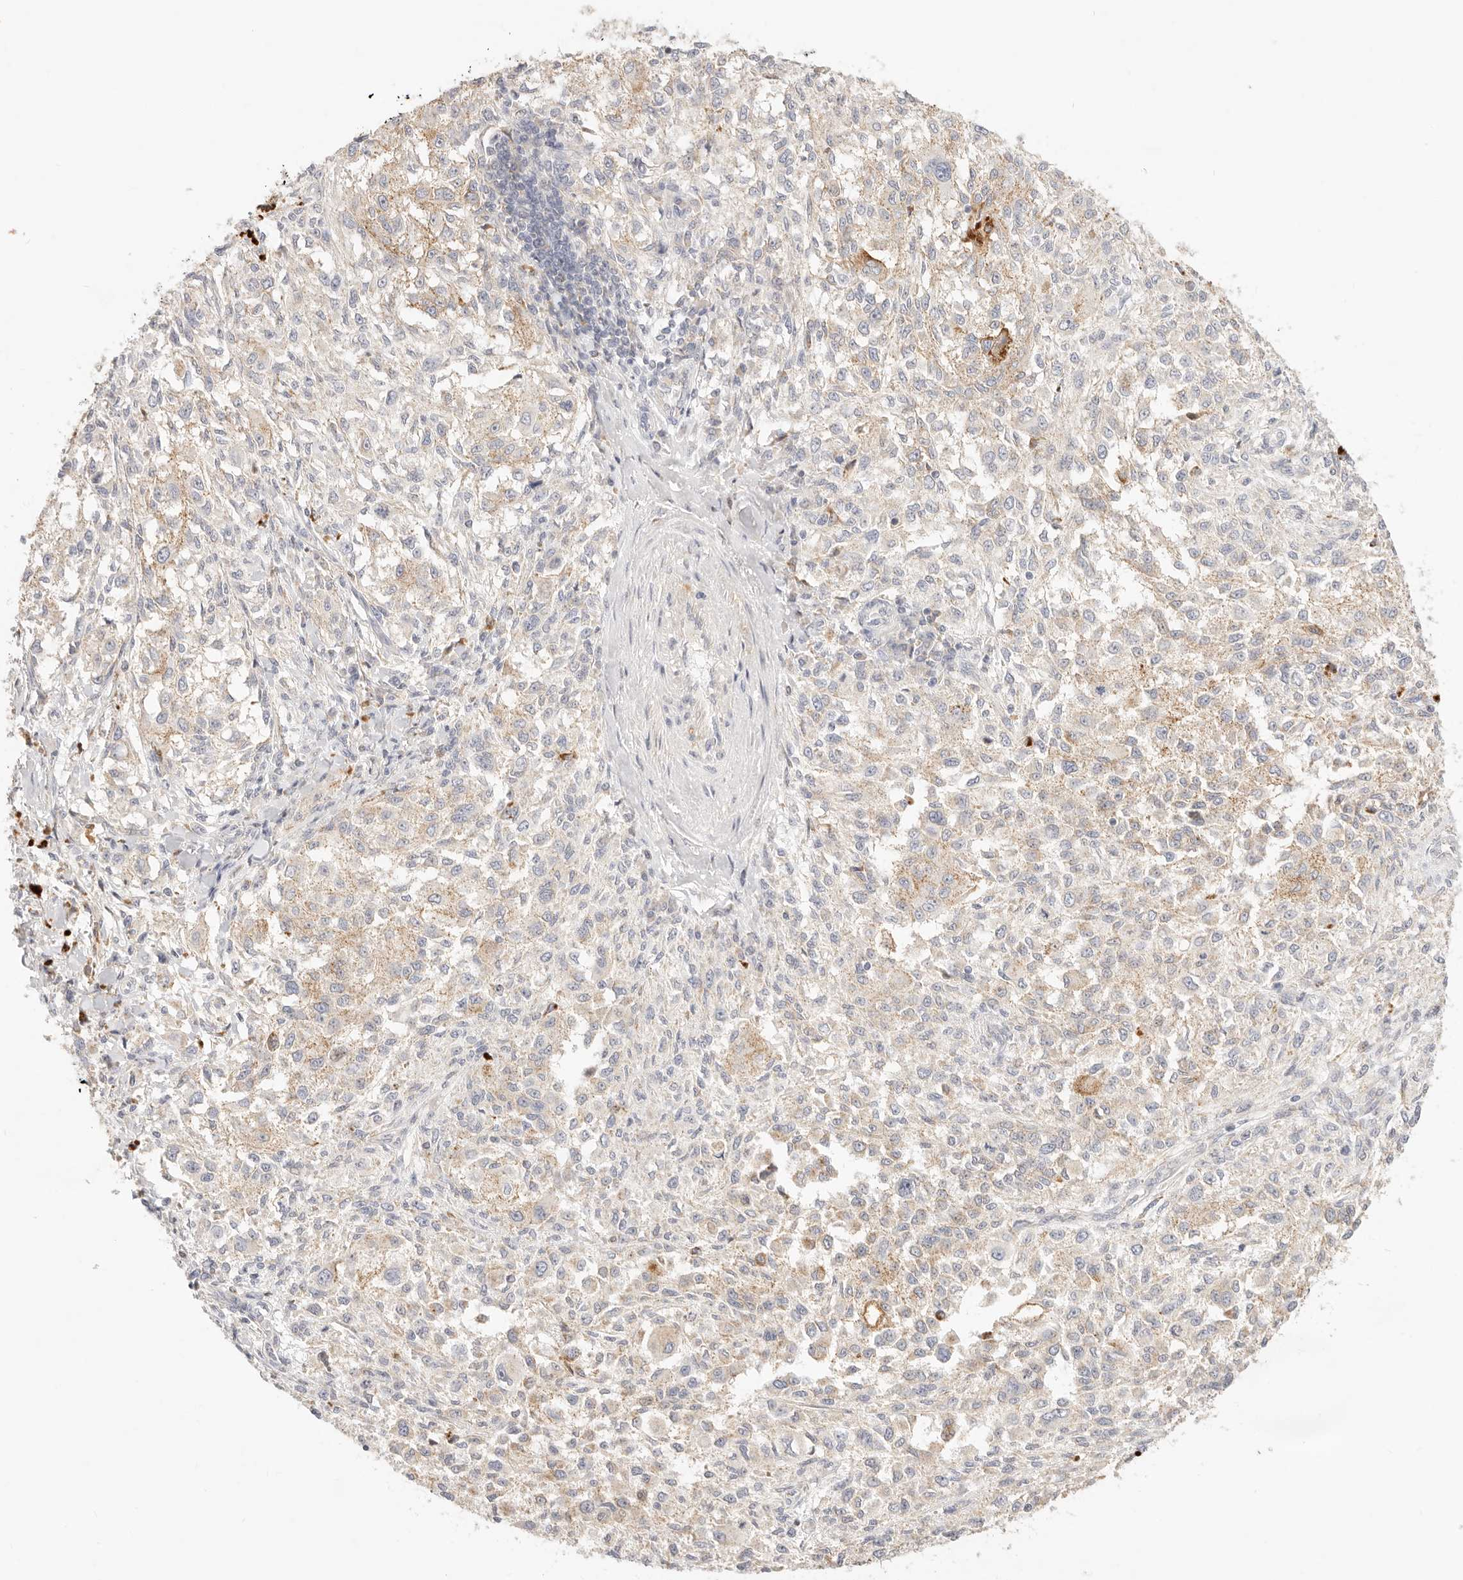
{"staining": {"intensity": "weak", "quantity": "25%-75%", "location": "cytoplasmic/membranous"}, "tissue": "melanoma", "cell_type": "Tumor cells", "image_type": "cancer", "snomed": [{"axis": "morphology", "description": "Necrosis, NOS"}, {"axis": "morphology", "description": "Malignant melanoma, NOS"}, {"axis": "topography", "description": "Skin"}], "caption": "This histopathology image shows melanoma stained with immunohistochemistry to label a protein in brown. The cytoplasmic/membranous of tumor cells show weak positivity for the protein. Nuclei are counter-stained blue.", "gene": "ACOX1", "patient": {"sex": "female", "age": 87}}